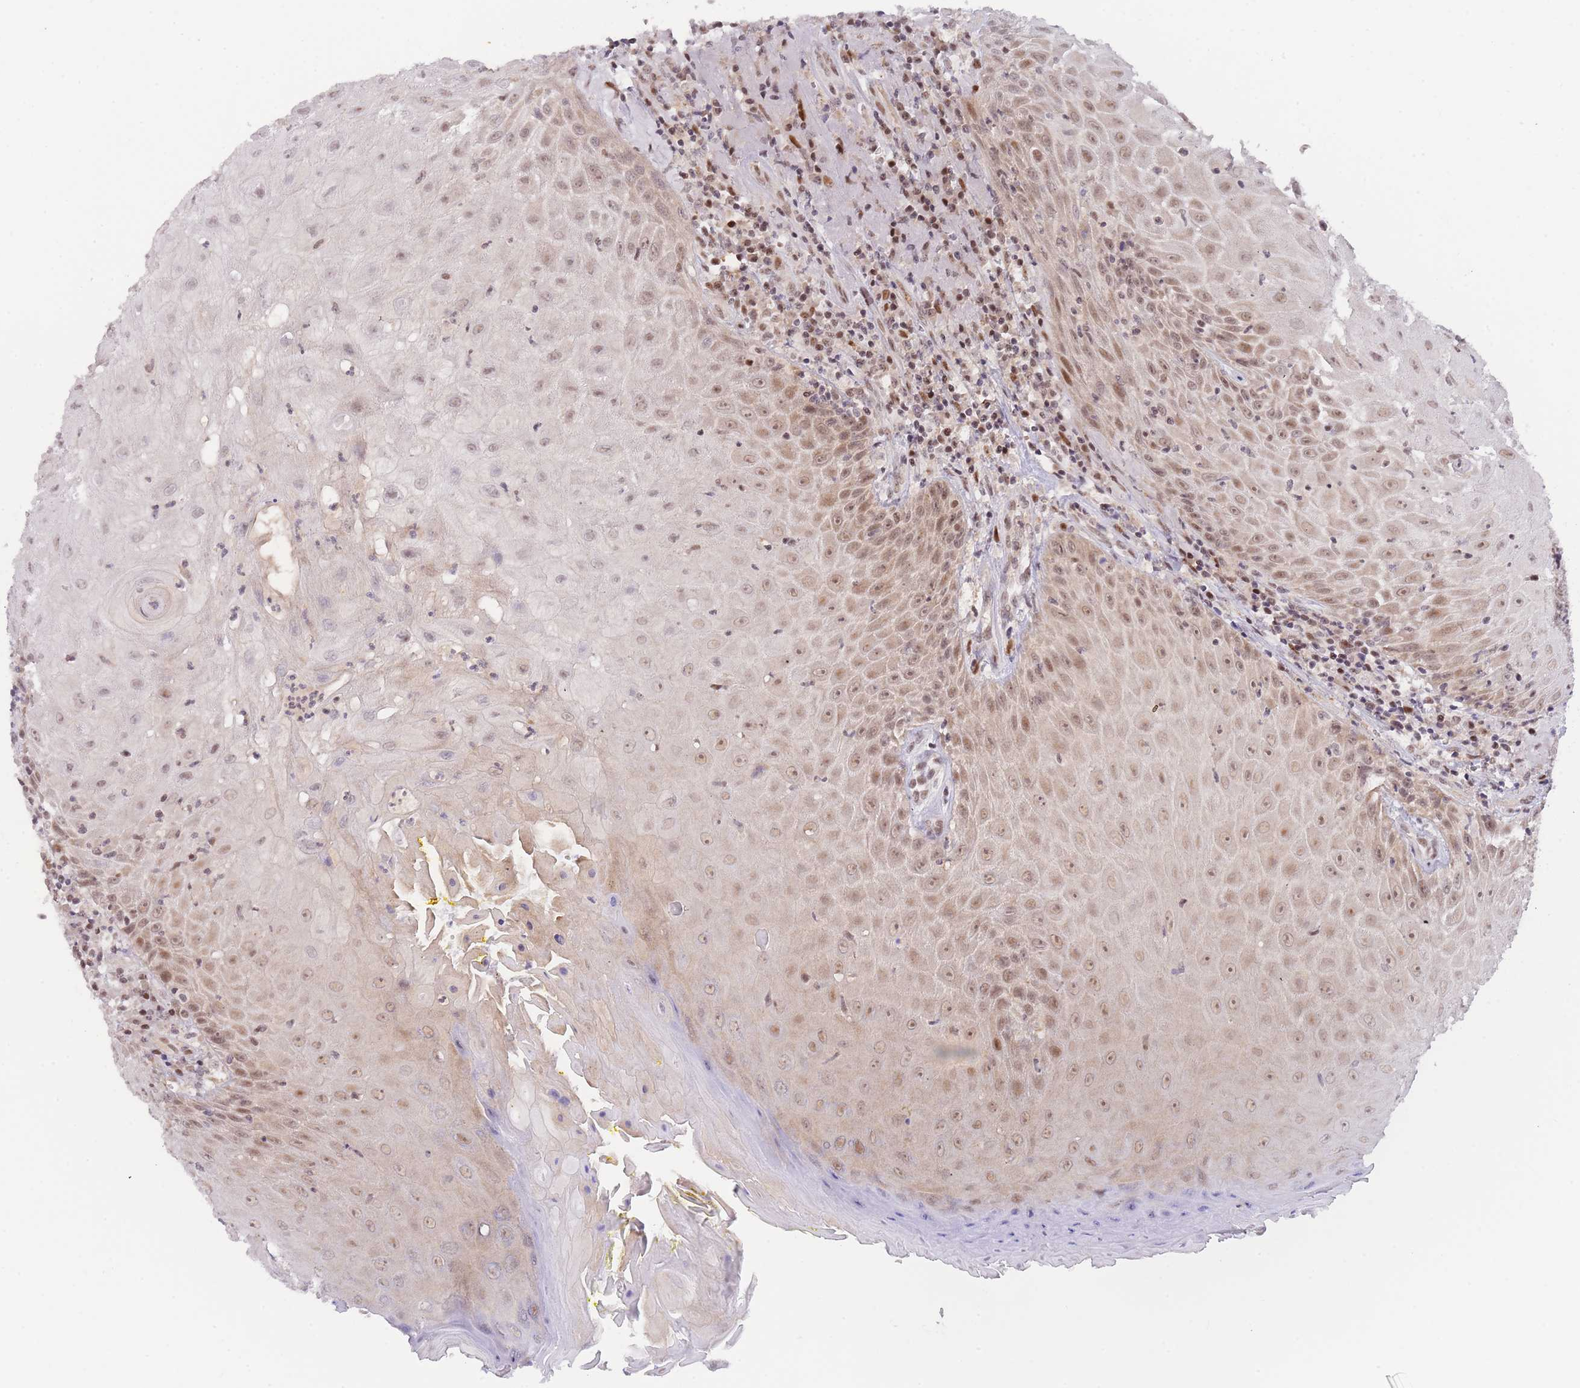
{"staining": {"intensity": "moderate", "quantity": ">75%", "location": "nuclear"}, "tissue": "head and neck cancer", "cell_type": "Tumor cells", "image_type": "cancer", "snomed": [{"axis": "morphology", "description": "Normal tissue, NOS"}, {"axis": "morphology", "description": "Squamous cell carcinoma, NOS"}, {"axis": "topography", "description": "Oral tissue"}, {"axis": "topography", "description": "Head-Neck"}], "caption": "A brown stain labels moderate nuclear positivity of a protein in human head and neck squamous cell carcinoma tumor cells.", "gene": "DEAF1", "patient": {"sex": "female", "age": 70}}